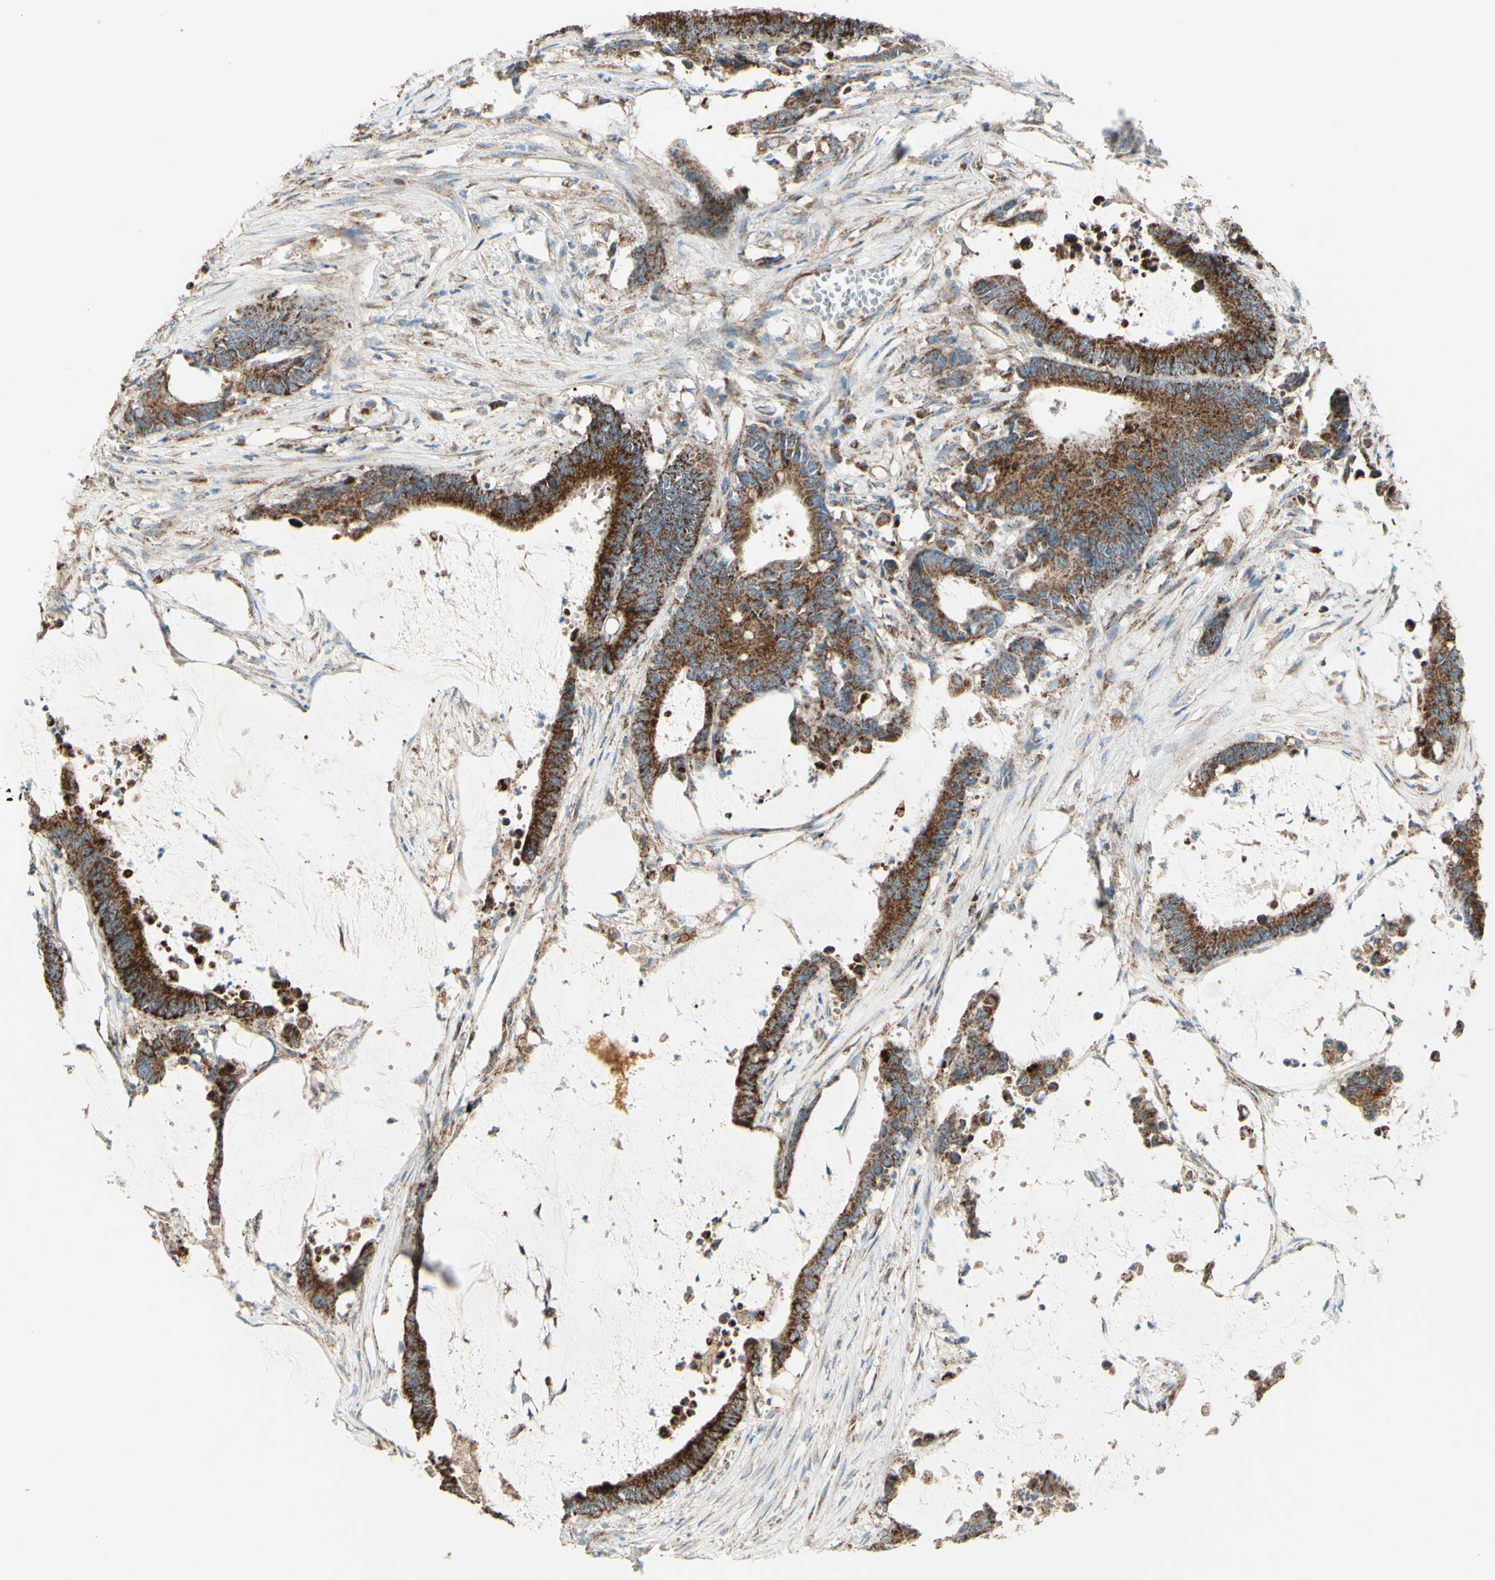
{"staining": {"intensity": "strong", "quantity": ">75%", "location": "cytoplasmic/membranous"}, "tissue": "colorectal cancer", "cell_type": "Tumor cells", "image_type": "cancer", "snomed": [{"axis": "morphology", "description": "Adenocarcinoma, NOS"}, {"axis": "topography", "description": "Rectum"}], "caption": "Colorectal cancer stained for a protein exhibits strong cytoplasmic/membranous positivity in tumor cells. Nuclei are stained in blue.", "gene": "RHOT1", "patient": {"sex": "female", "age": 66}}